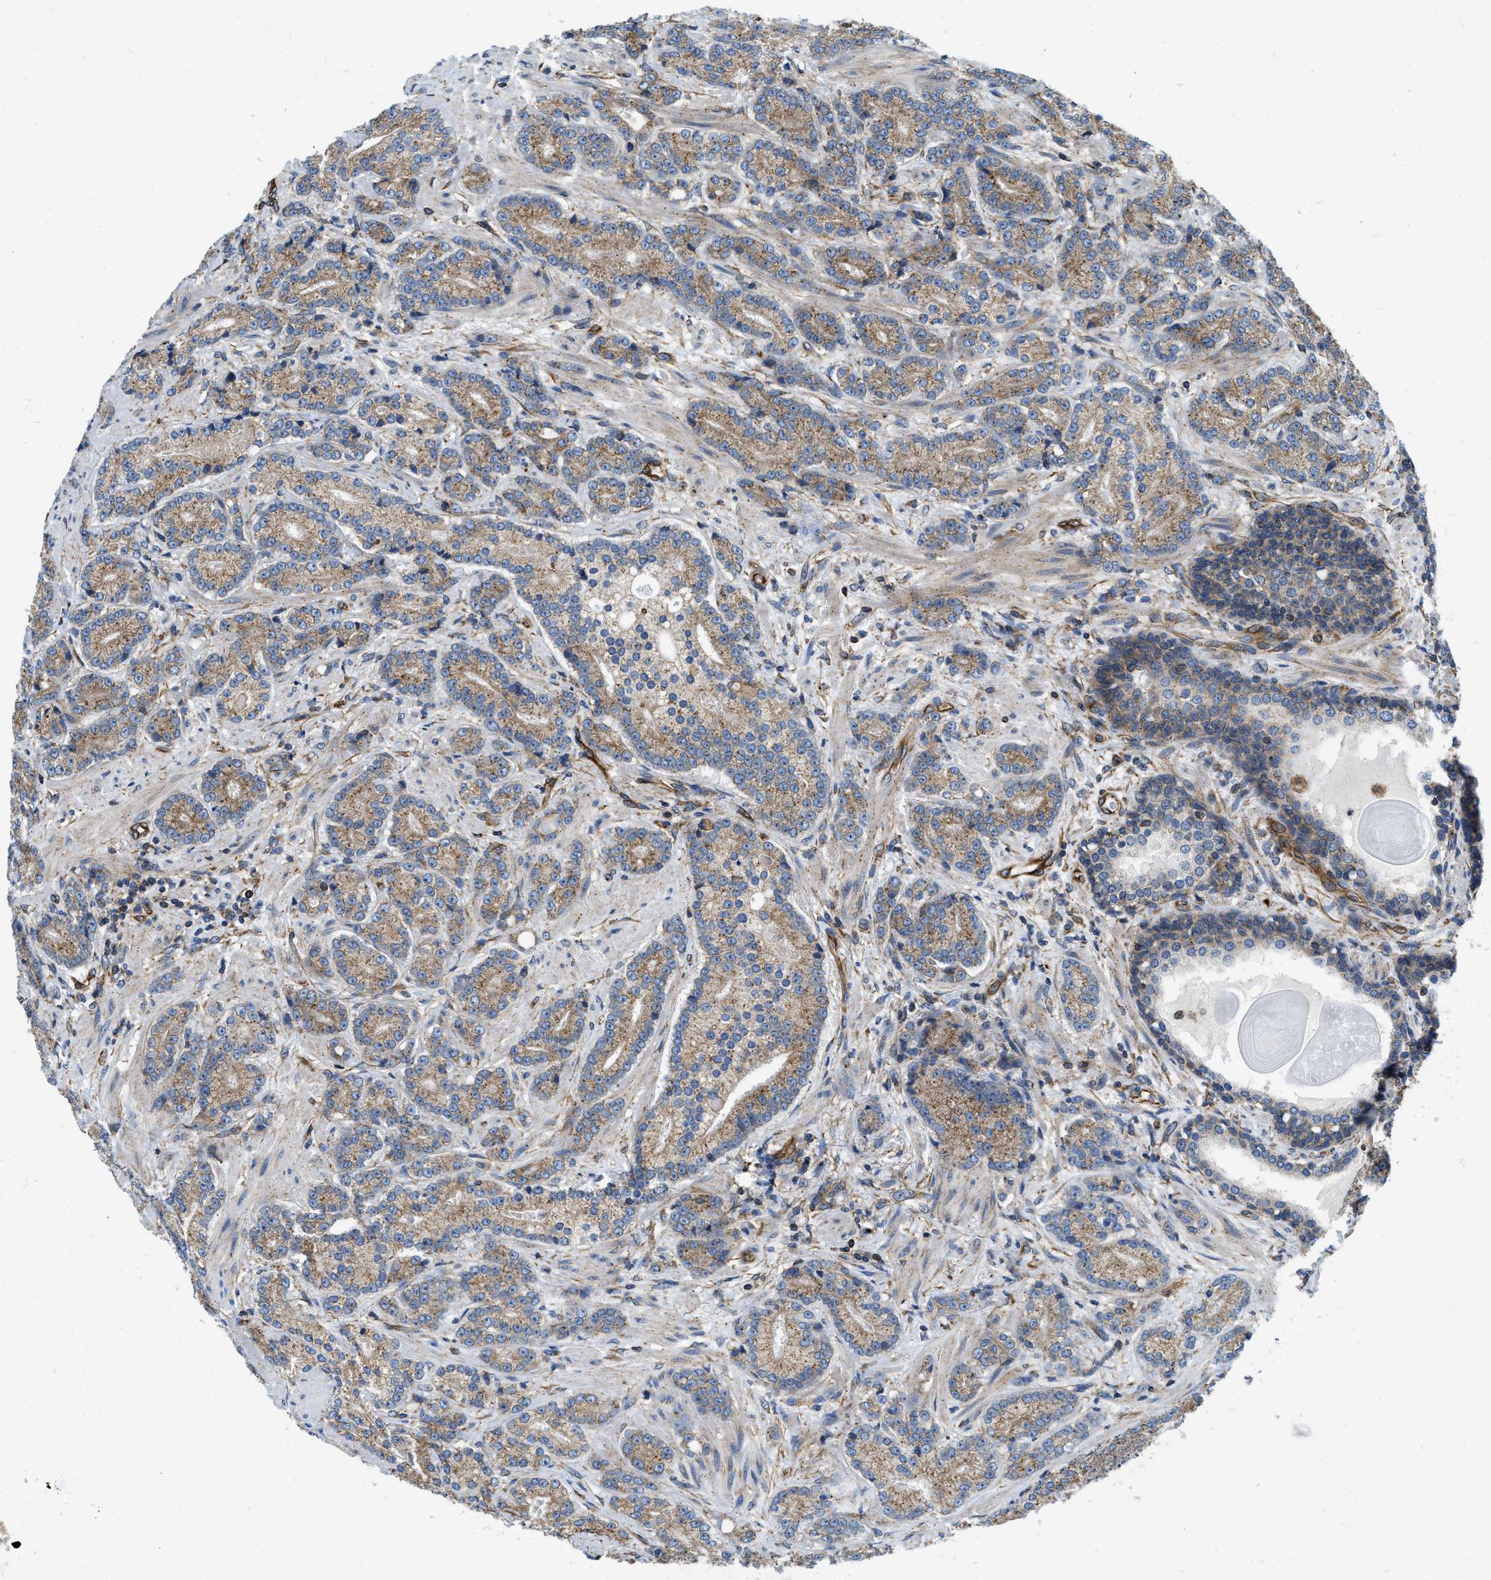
{"staining": {"intensity": "weak", "quantity": ">75%", "location": "cytoplasmic/membranous"}, "tissue": "prostate cancer", "cell_type": "Tumor cells", "image_type": "cancer", "snomed": [{"axis": "morphology", "description": "Adenocarcinoma, High grade"}, {"axis": "topography", "description": "Prostate"}], "caption": "Adenocarcinoma (high-grade) (prostate) tissue reveals weak cytoplasmic/membranous positivity in about >75% of tumor cells, visualized by immunohistochemistry. (DAB (3,3'-diaminobenzidine) = brown stain, brightfield microscopy at high magnification).", "gene": "HSD17B12", "patient": {"sex": "male", "age": 61}}